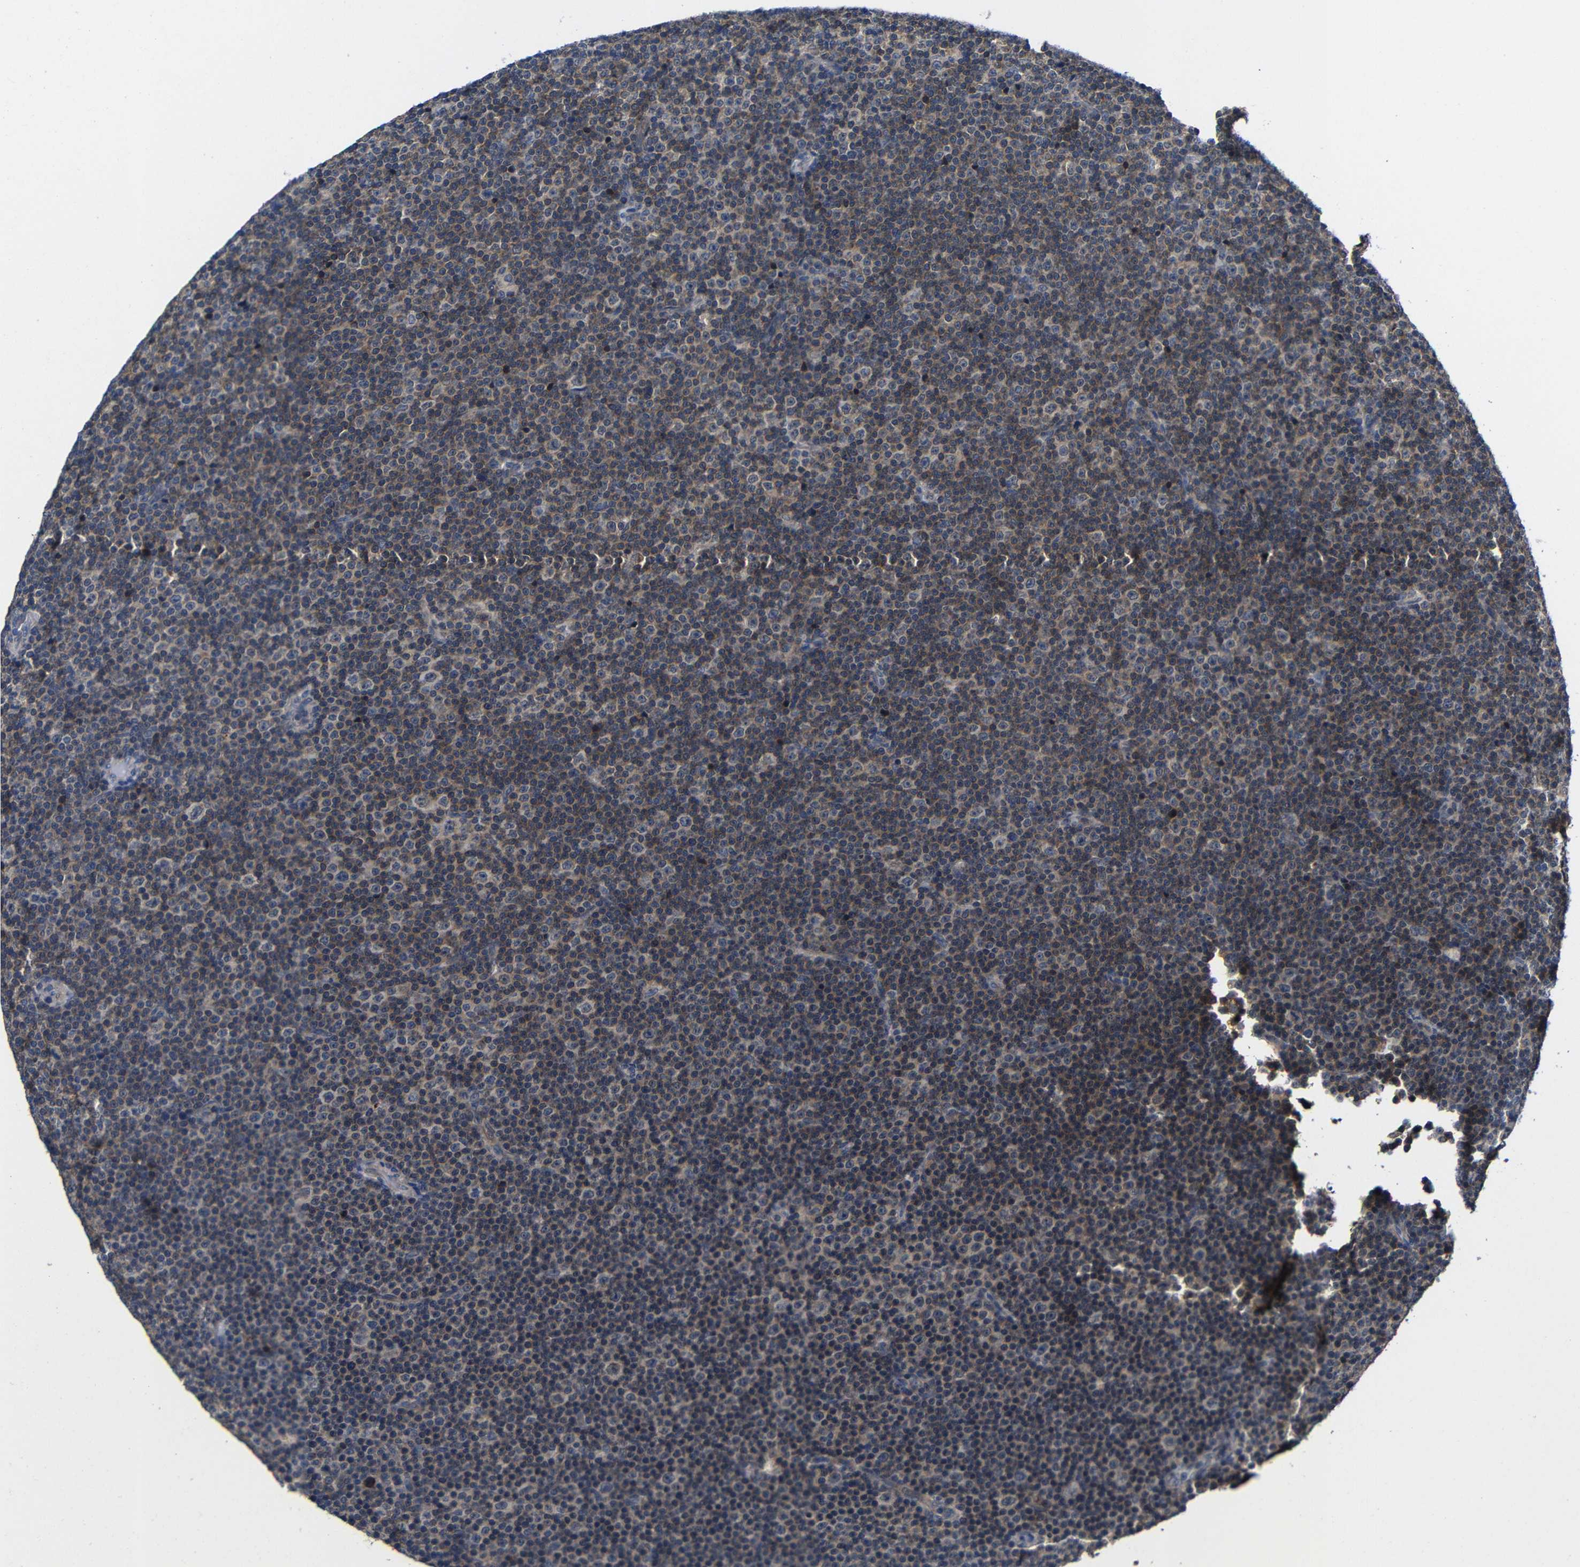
{"staining": {"intensity": "moderate", "quantity": "25%-75%", "location": "cytoplasmic/membranous"}, "tissue": "lymphoma", "cell_type": "Tumor cells", "image_type": "cancer", "snomed": [{"axis": "morphology", "description": "Malignant lymphoma, non-Hodgkin's type, Low grade"}, {"axis": "topography", "description": "Lymph node"}], "caption": "Immunohistochemical staining of low-grade malignant lymphoma, non-Hodgkin's type displays medium levels of moderate cytoplasmic/membranous positivity in approximately 25%-75% of tumor cells. Nuclei are stained in blue.", "gene": "LPAR5", "patient": {"sex": "female", "age": 67}}